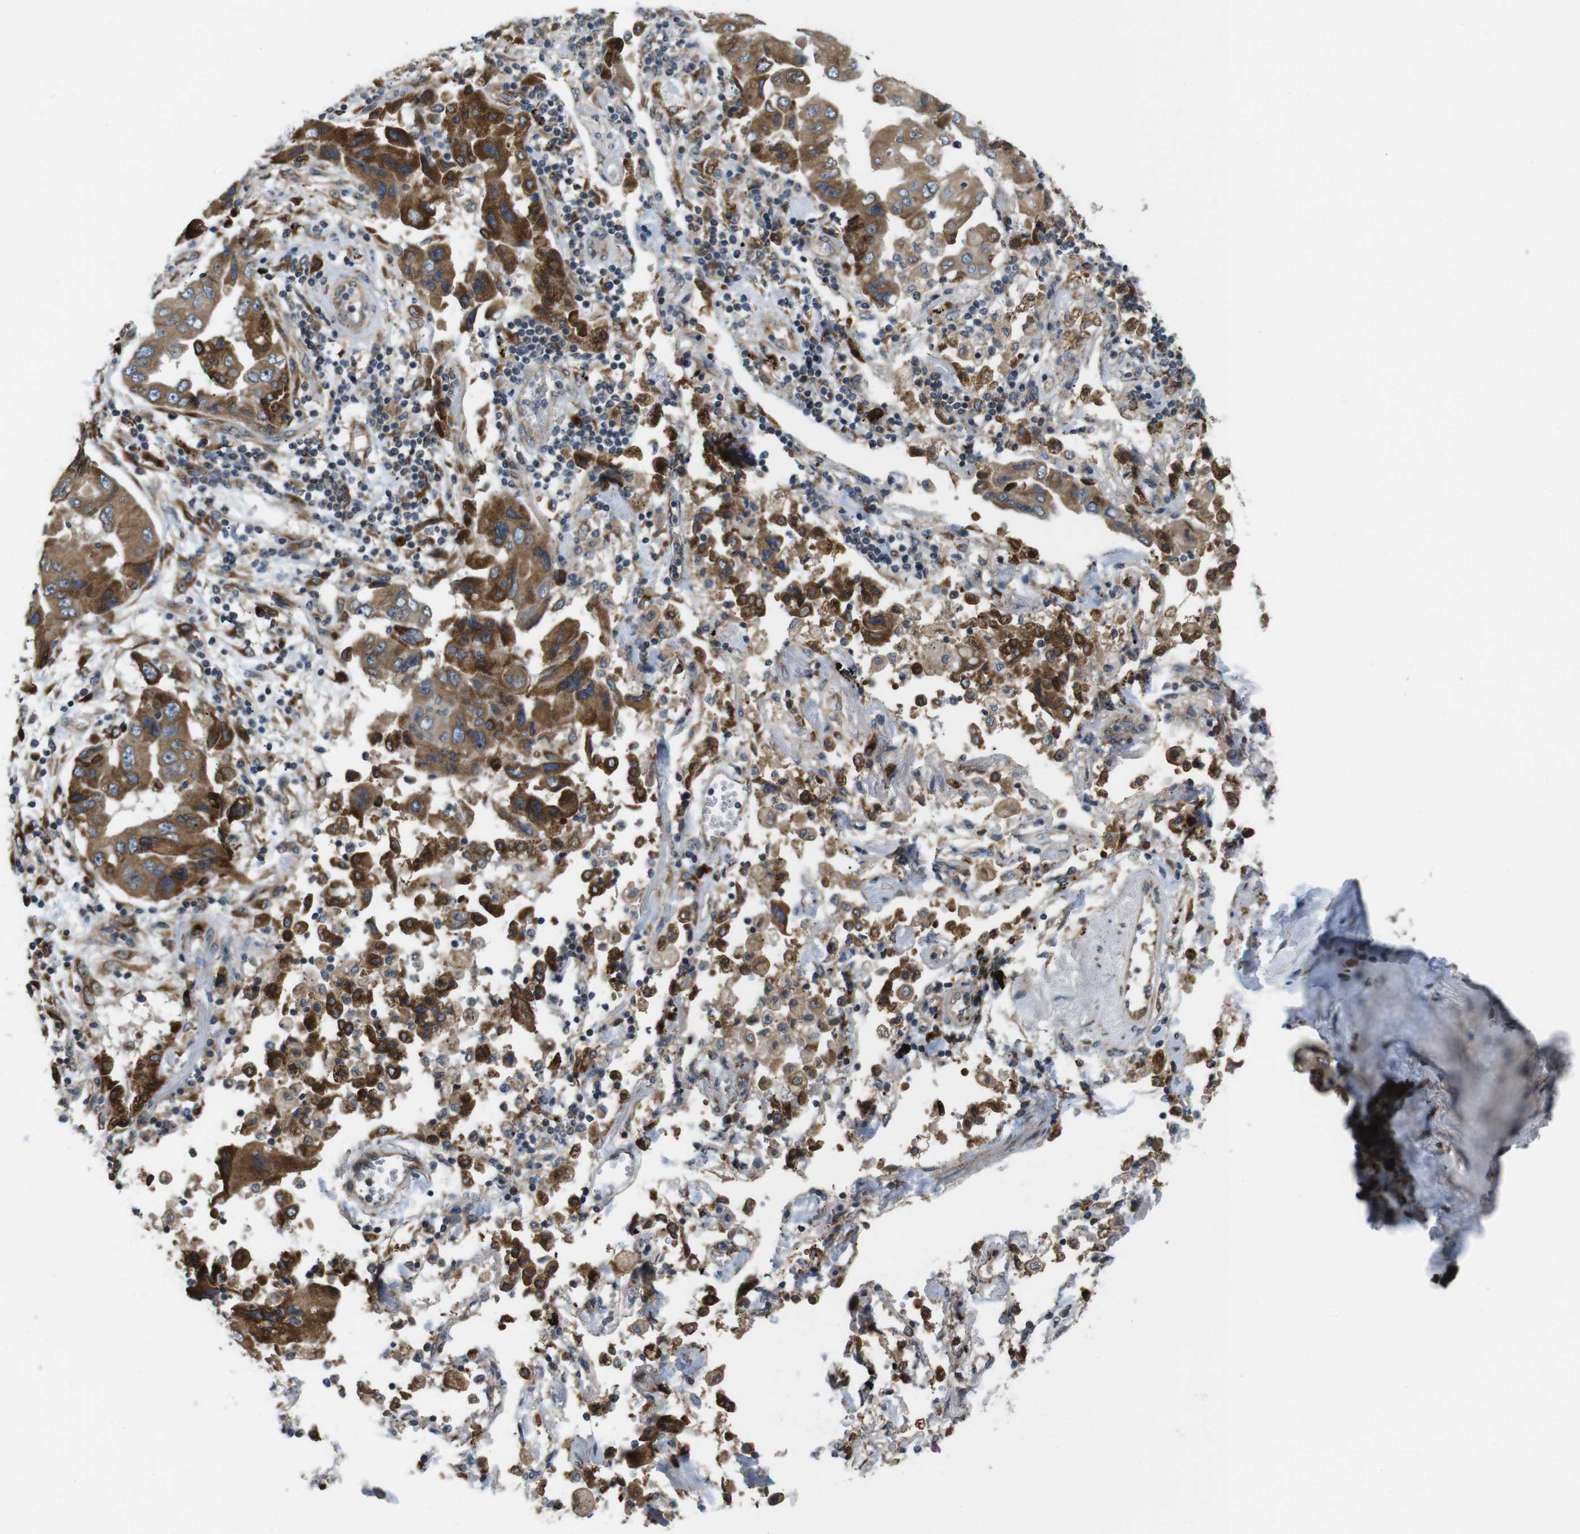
{"staining": {"intensity": "moderate", "quantity": ">75%", "location": "cytoplasmic/membranous"}, "tissue": "lung cancer", "cell_type": "Tumor cells", "image_type": "cancer", "snomed": [{"axis": "morphology", "description": "Adenocarcinoma, NOS"}, {"axis": "topography", "description": "Lung"}], "caption": "Brown immunohistochemical staining in lung cancer reveals moderate cytoplasmic/membranous expression in about >75% of tumor cells.", "gene": "TMEM143", "patient": {"sex": "female", "age": 65}}